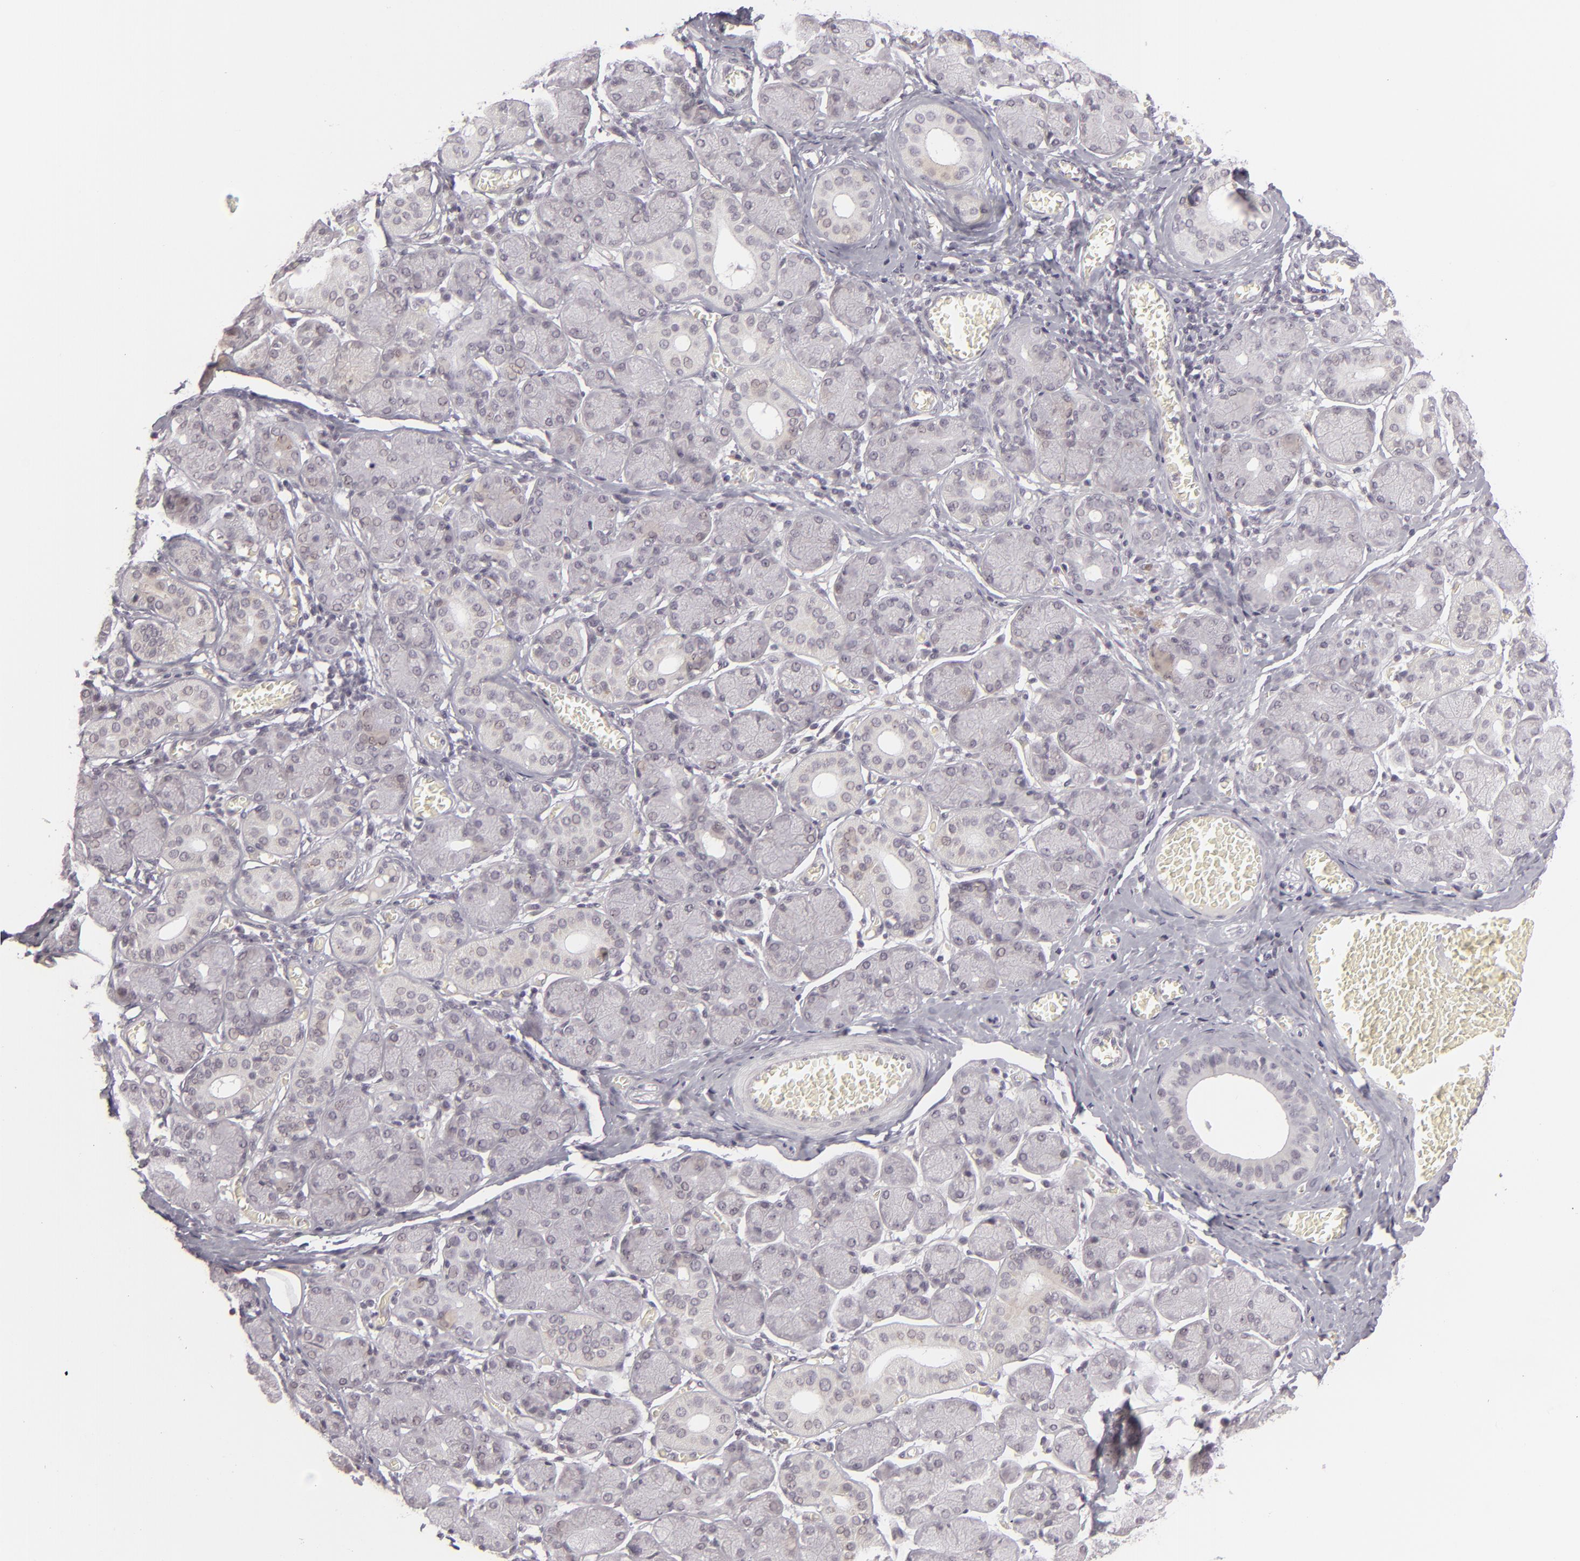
{"staining": {"intensity": "negative", "quantity": "none", "location": "none"}, "tissue": "salivary gland", "cell_type": "Glandular cells", "image_type": "normal", "snomed": [{"axis": "morphology", "description": "Normal tissue, NOS"}, {"axis": "topography", "description": "Salivary gland"}], "caption": "A high-resolution histopathology image shows immunohistochemistry (IHC) staining of unremarkable salivary gland, which reveals no significant expression in glandular cells.", "gene": "DLG3", "patient": {"sex": "female", "age": 24}}